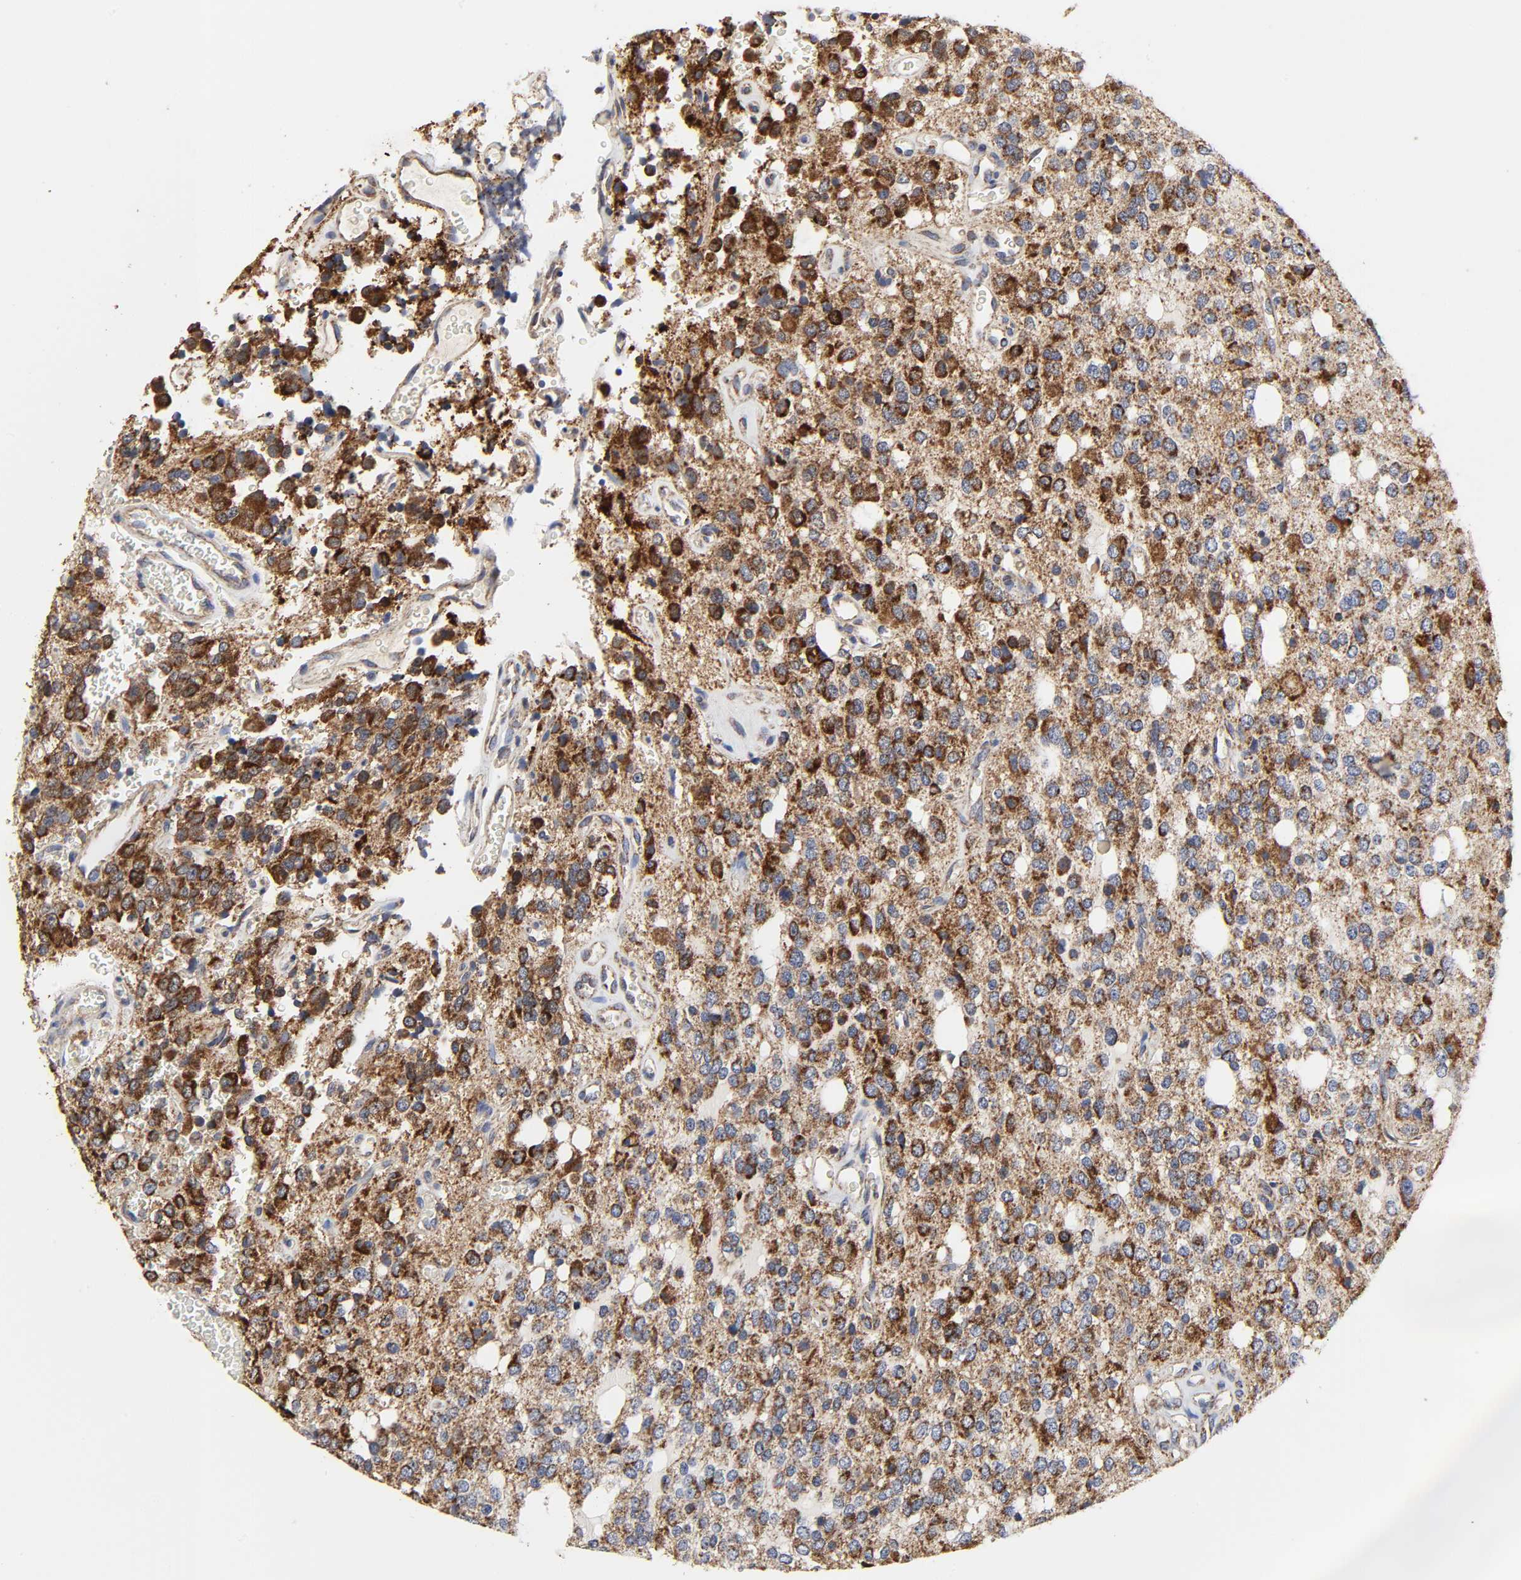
{"staining": {"intensity": "strong", "quantity": ">75%", "location": "cytoplasmic/membranous"}, "tissue": "glioma", "cell_type": "Tumor cells", "image_type": "cancer", "snomed": [{"axis": "morphology", "description": "Glioma, malignant, High grade"}, {"axis": "topography", "description": "Brain"}], "caption": "An IHC histopathology image of neoplastic tissue is shown. Protein staining in brown highlights strong cytoplasmic/membranous positivity in glioma within tumor cells.", "gene": "COX6B1", "patient": {"sex": "male", "age": 47}}